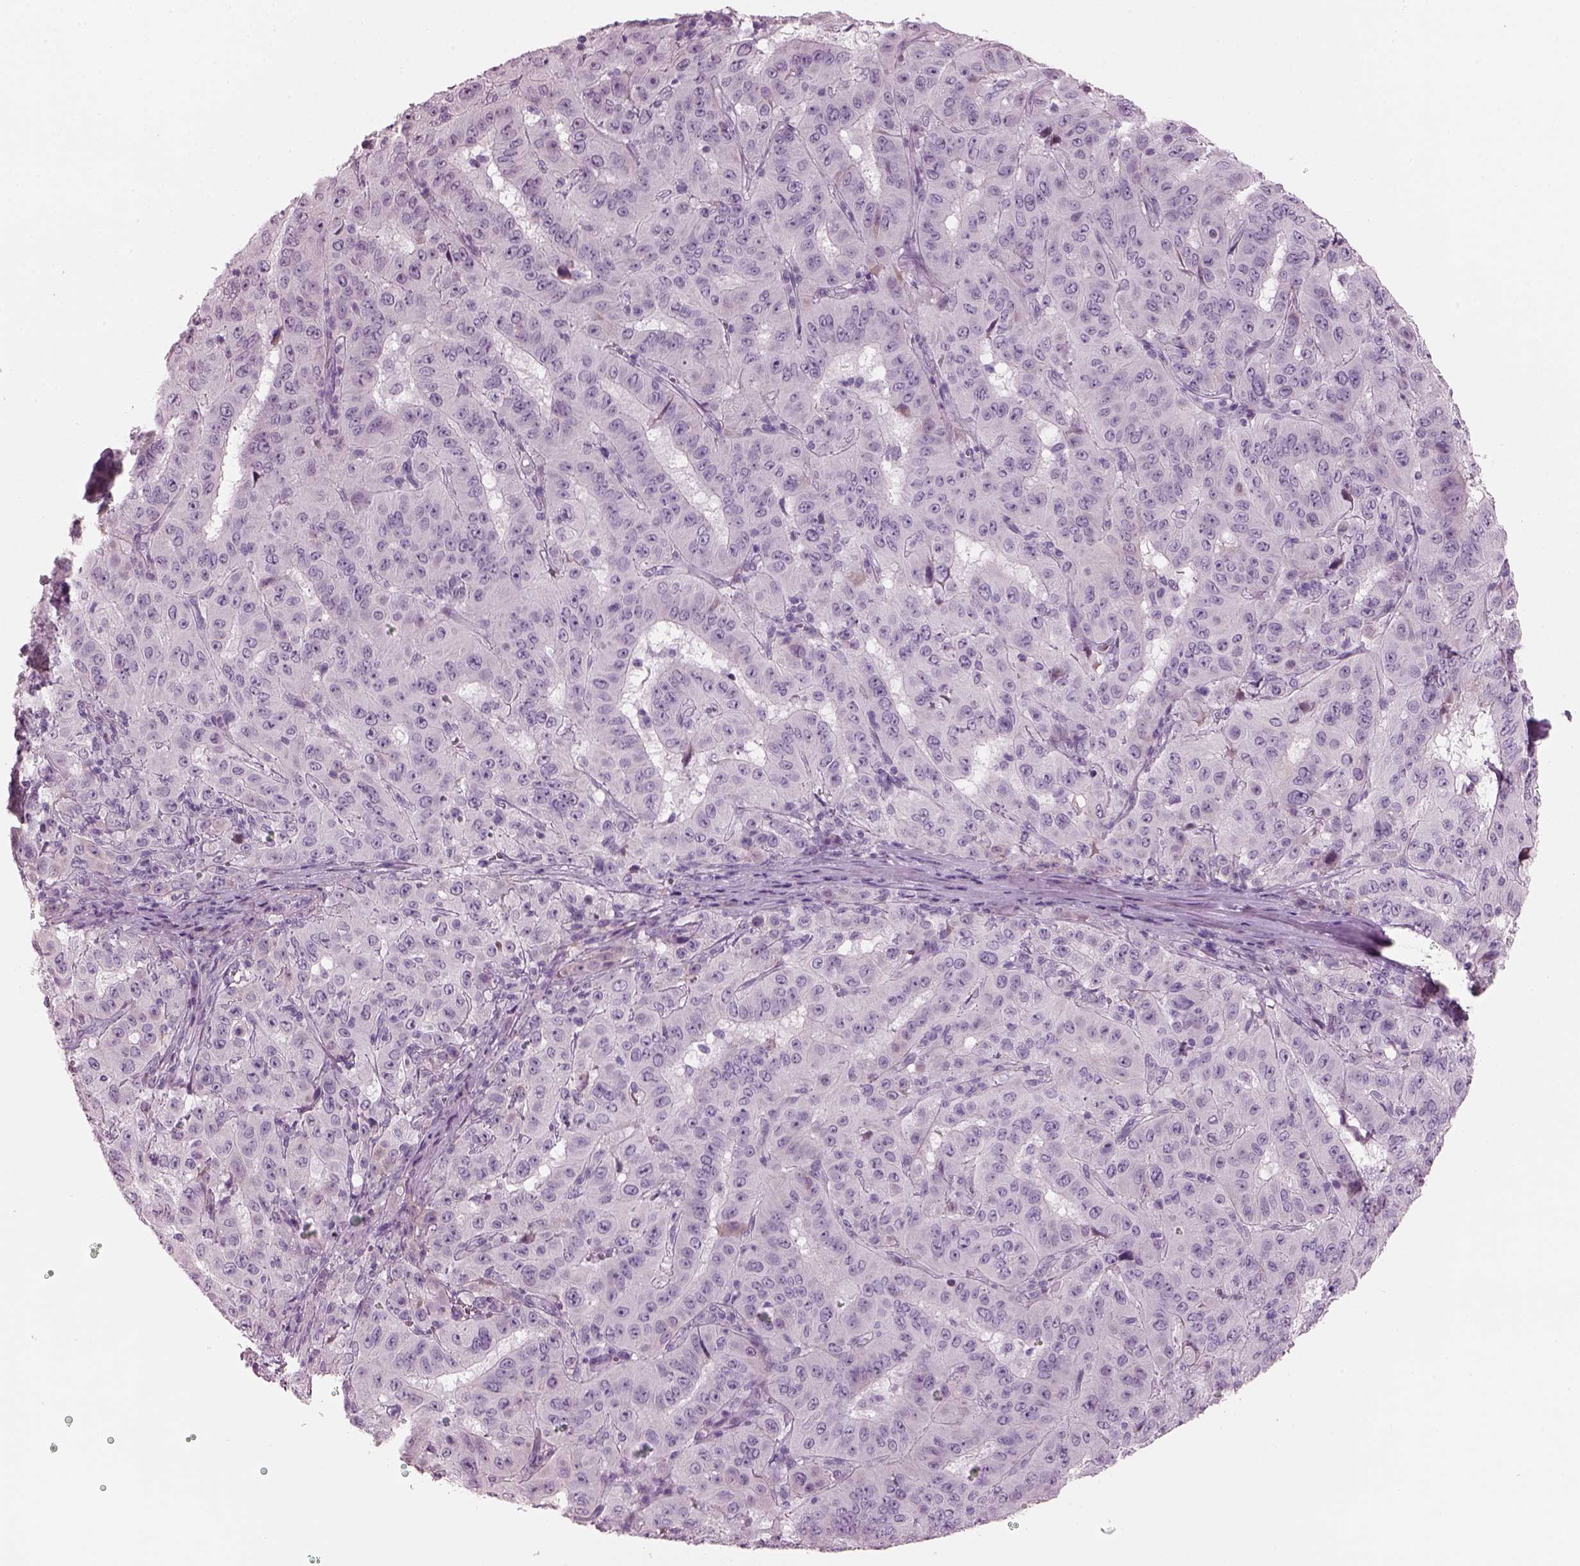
{"staining": {"intensity": "negative", "quantity": "none", "location": "none"}, "tissue": "pancreatic cancer", "cell_type": "Tumor cells", "image_type": "cancer", "snomed": [{"axis": "morphology", "description": "Adenocarcinoma, NOS"}, {"axis": "topography", "description": "Pancreas"}], "caption": "Immunohistochemical staining of human pancreatic adenocarcinoma exhibits no significant expression in tumor cells.", "gene": "HYDIN", "patient": {"sex": "male", "age": 63}}